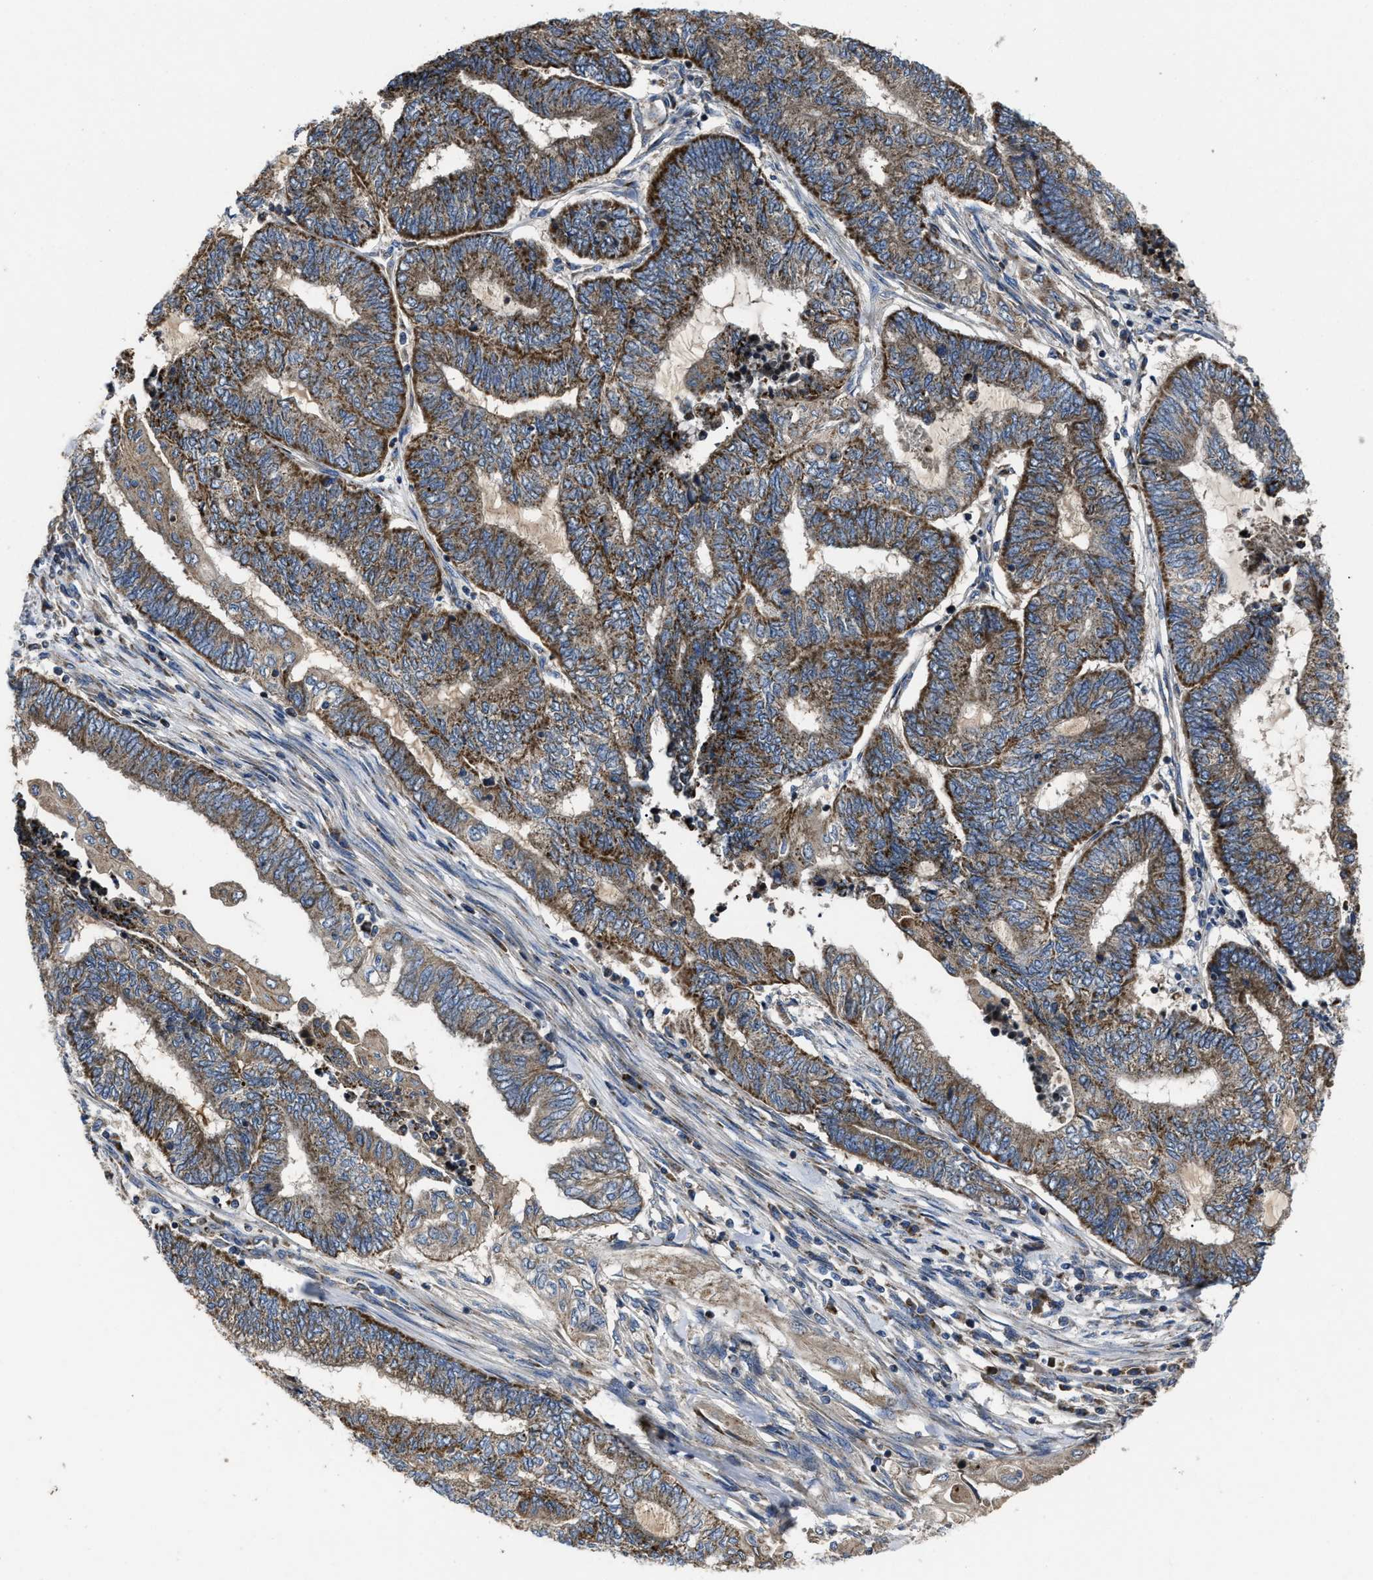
{"staining": {"intensity": "moderate", "quantity": ">75%", "location": "cytoplasmic/membranous"}, "tissue": "endometrial cancer", "cell_type": "Tumor cells", "image_type": "cancer", "snomed": [{"axis": "morphology", "description": "Adenocarcinoma, NOS"}, {"axis": "topography", "description": "Uterus"}, {"axis": "topography", "description": "Endometrium"}], "caption": "Endometrial adenocarcinoma was stained to show a protein in brown. There is medium levels of moderate cytoplasmic/membranous expression in about >75% of tumor cells.", "gene": "PASK", "patient": {"sex": "female", "age": 70}}